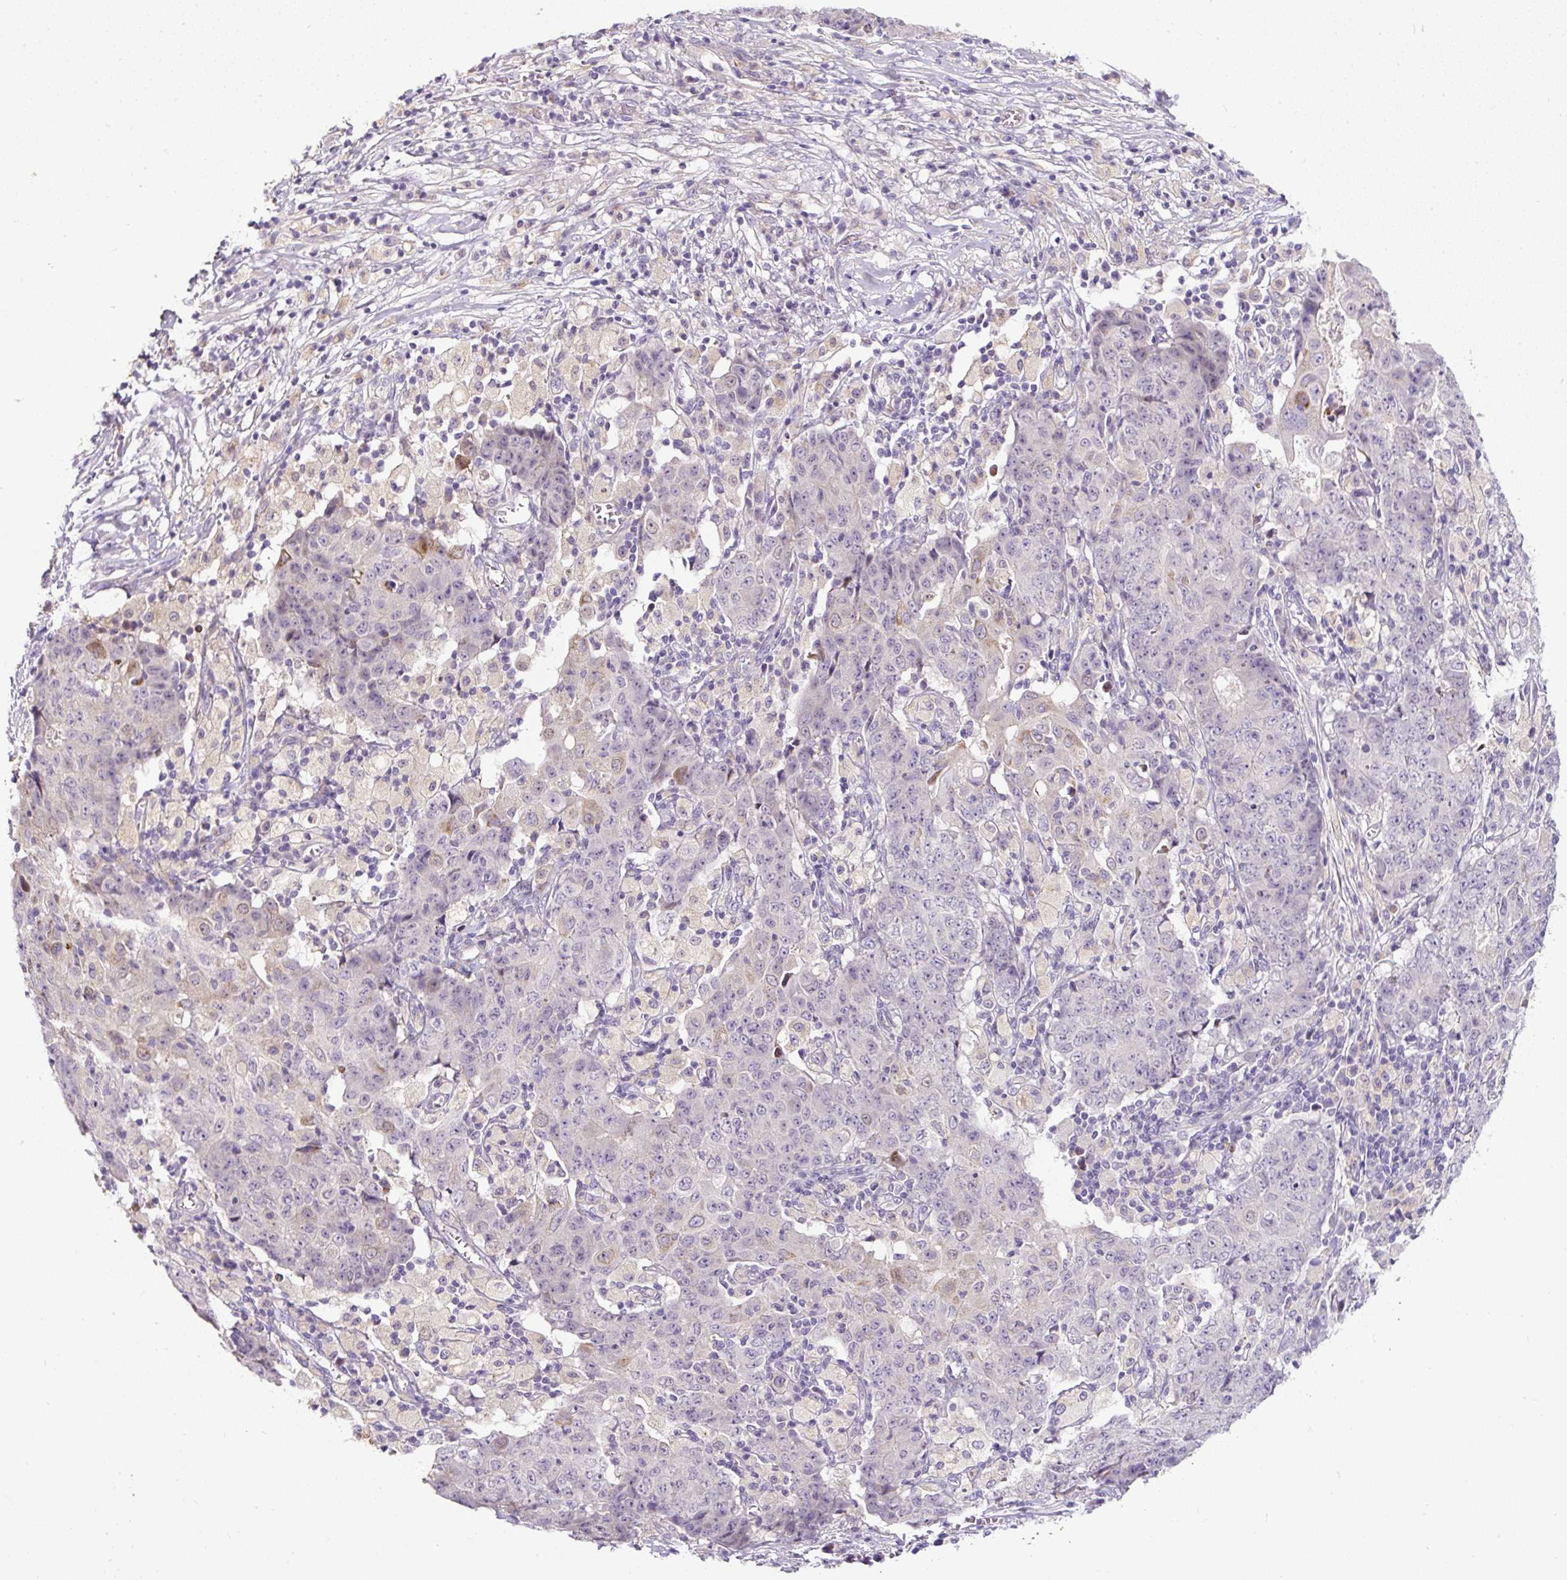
{"staining": {"intensity": "negative", "quantity": "none", "location": "none"}, "tissue": "ovarian cancer", "cell_type": "Tumor cells", "image_type": "cancer", "snomed": [{"axis": "morphology", "description": "Carcinoma, endometroid"}, {"axis": "topography", "description": "Ovary"}], "caption": "The photomicrograph shows no staining of tumor cells in ovarian cancer.", "gene": "HPS4", "patient": {"sex": "female", "age": 42}}